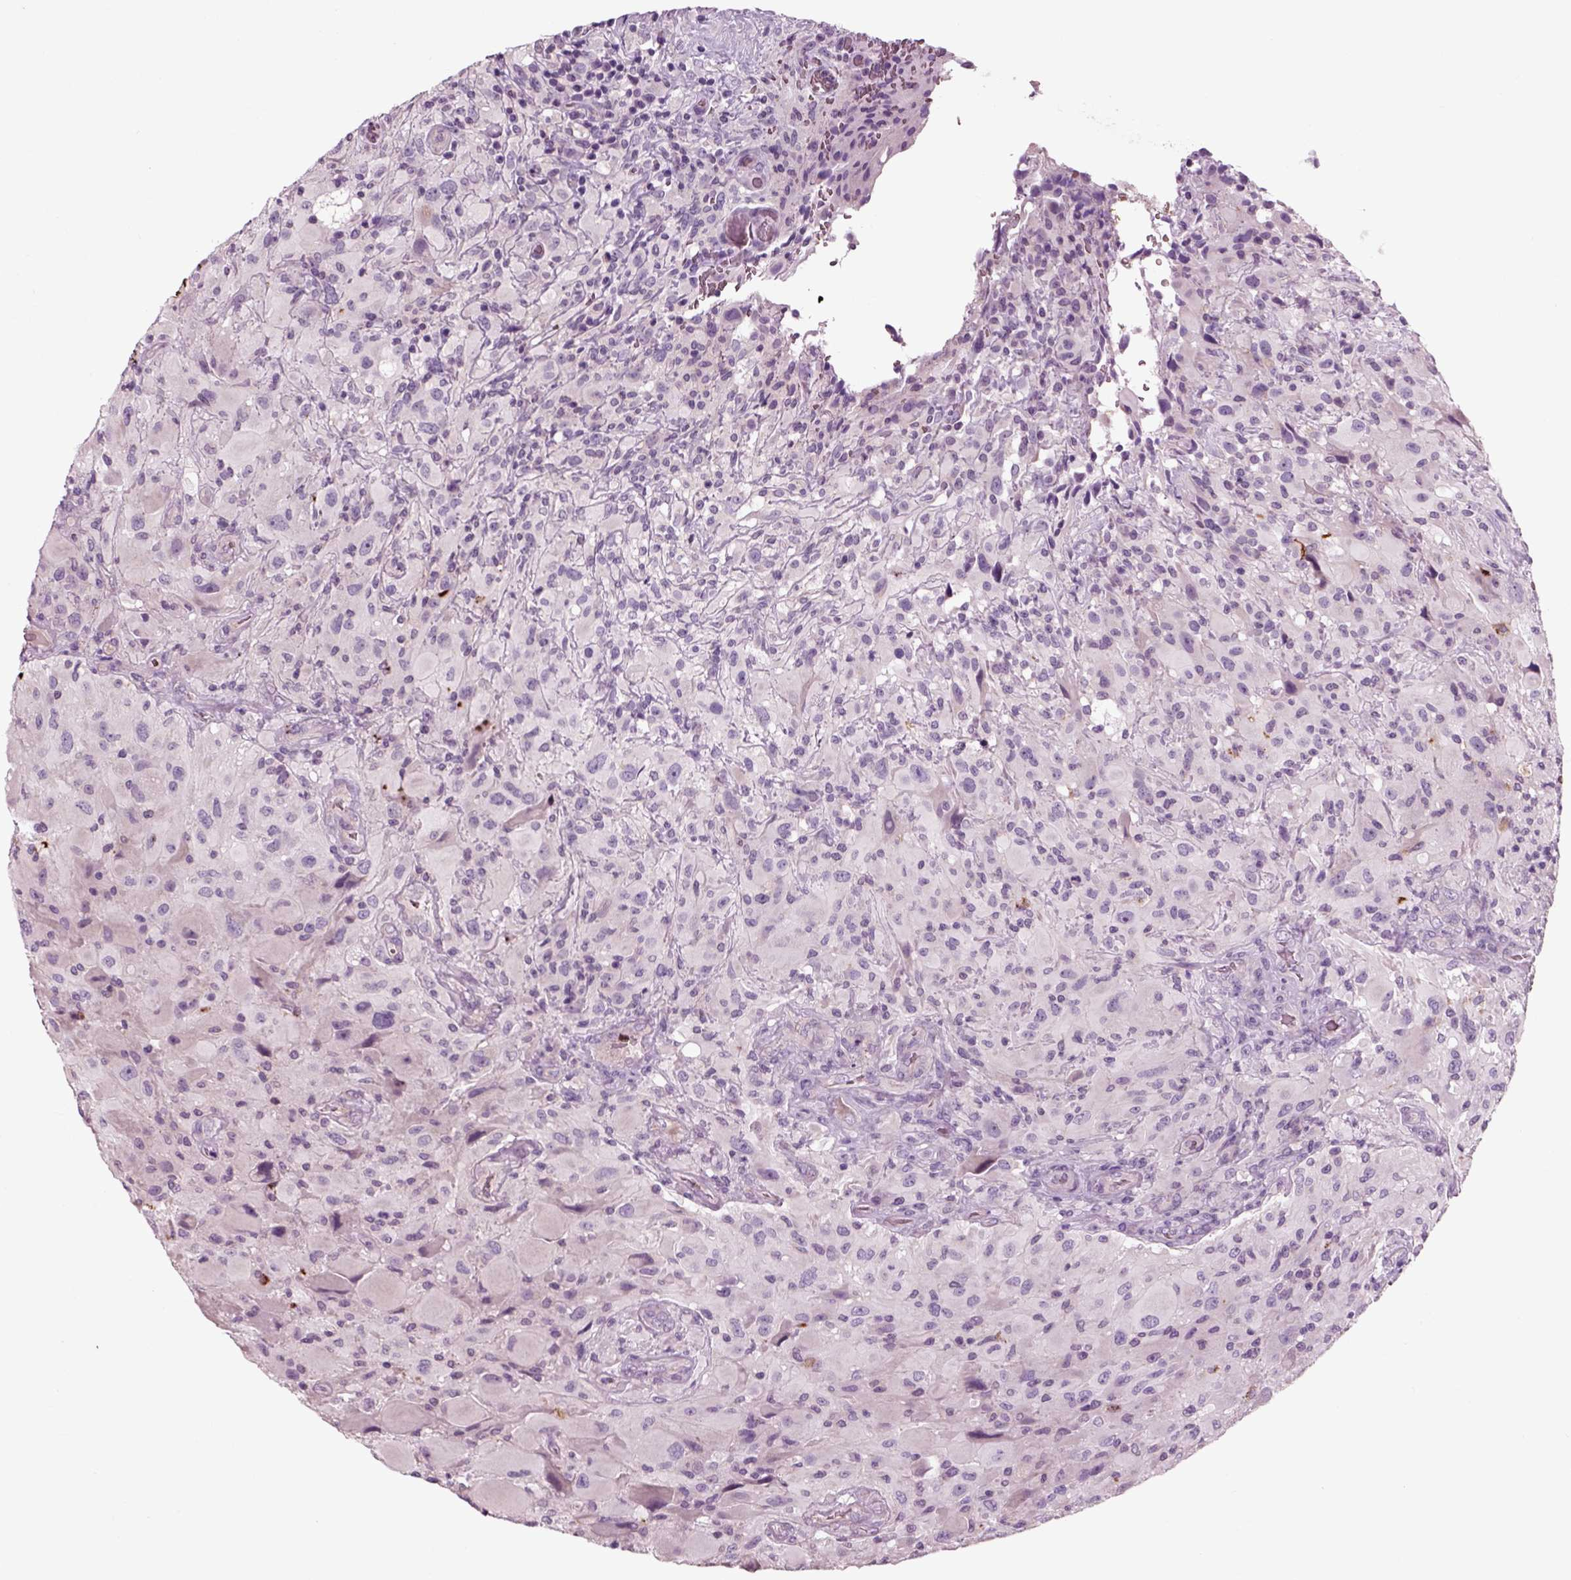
{"staining": {"intensity": "negative", "quantity": "none", "location": "none"}, "tissue": "glioma", "cell_type": "Tumor cells", "image_type": "cancer", "snomed": [{"axis": "morphology", "description": "Glioma, malignant, High grade"}, {"axis": "topography", "description": "Cerebral cortex"}], "caption": "Human malignant high-grade glioma stained for a protein using IHC exhibits no expression in tumor cells.", "gene": "CHGB", "patient": {"sex": "male", "age": 35}}